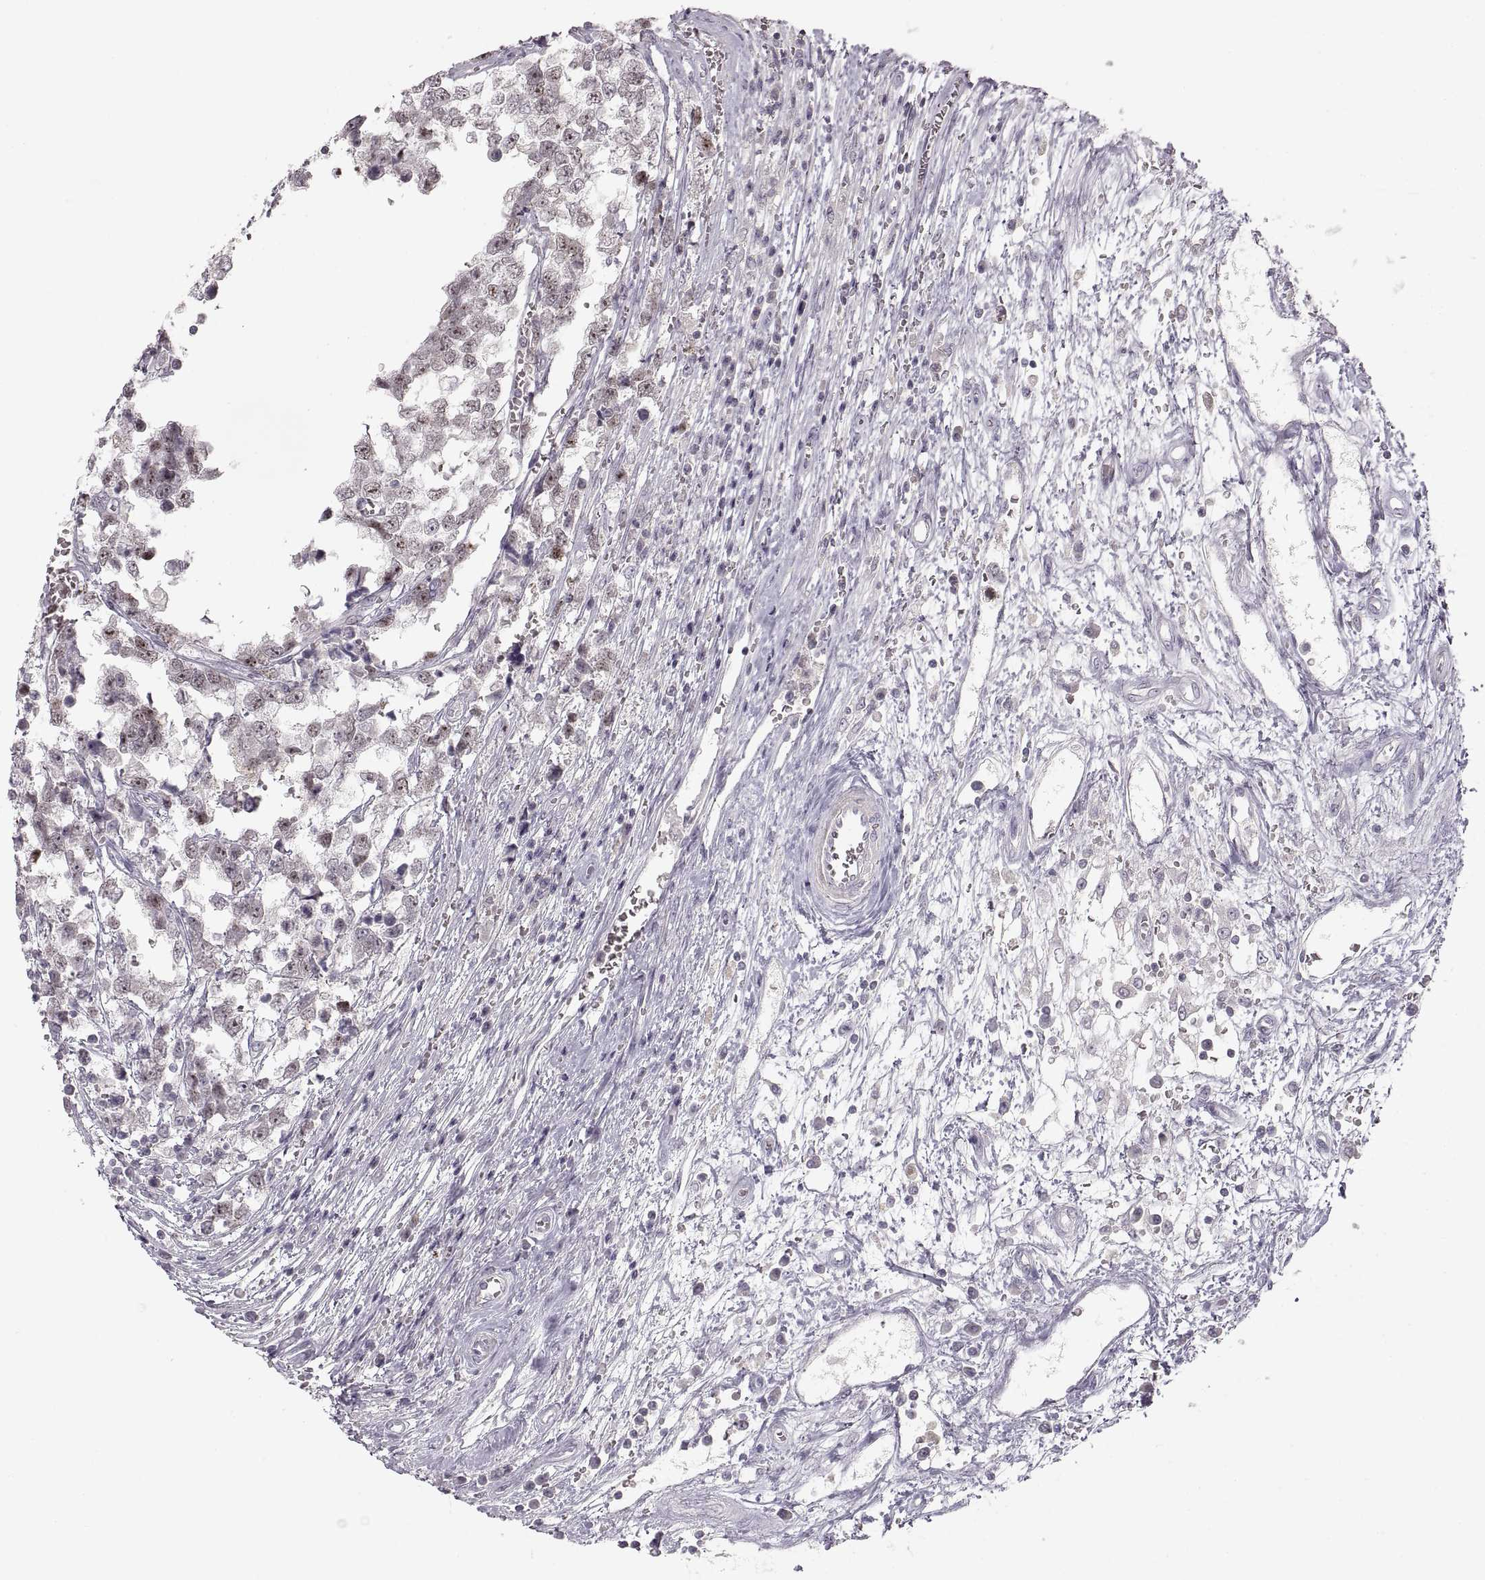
{"staining": {"intensity": "weak", "quantity": "<25%", "location": "cytoplasmic/membranous"}, "tissue": "testis cancer", "cell_type": "Tumor cells", "image_type": "cancer", "snomed": [{"axis": "morphology", "description": "Normal tissue, NOS"}, {"axis": "morphology", "description": "Seminoma, NOS"}, {"axis": "topography", "description": "Testis"}, {"axis": "topography", "description": "Epididymis"}], "caption": "DAB immunohistochemical staining of testis cancer (seminoma) exhibits no significant expression in tumor cells.", "gene": "PCSK2", "patient": {"sex": "male", "age": 34}}